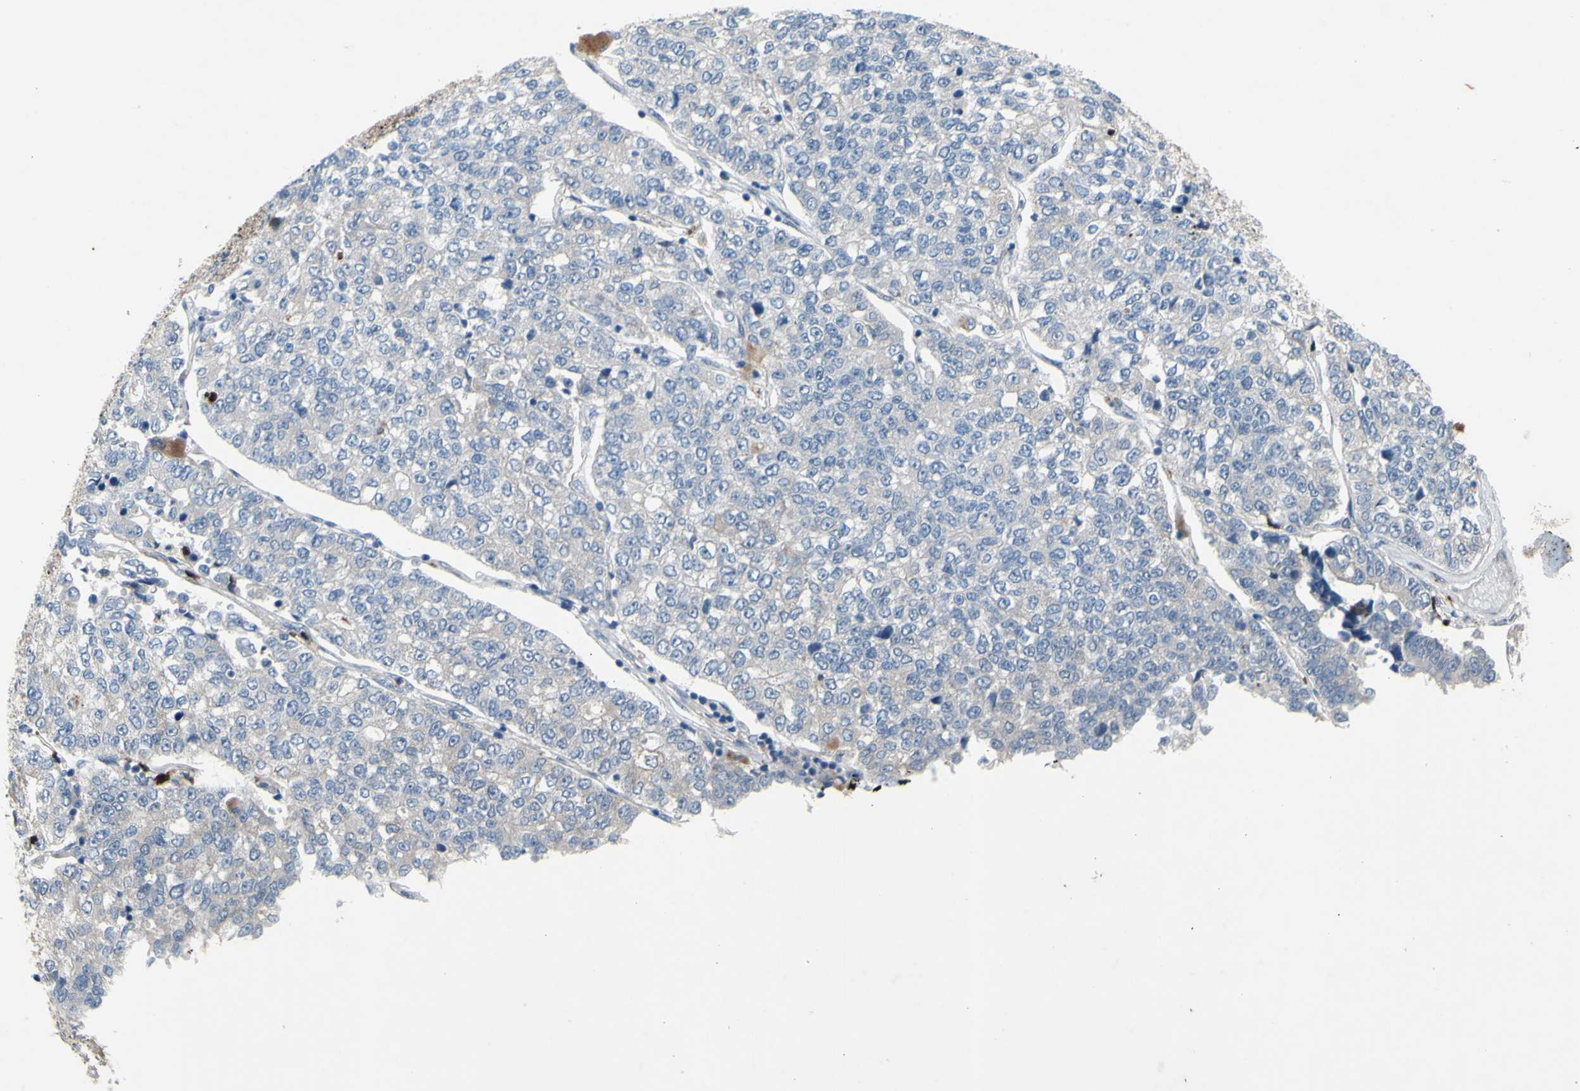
{"staining": {"intensity": "negative", "quantity": "none", "location": "none"}, "tissue": "lung cancer", "cell_type": "Tumor cells", "image_type": "cancer", "snomed": [{"axis": "morphology", "description": "Adenocarcinoma, NOS"}, {"axis": "topography", "description": "Lung"}], "caption": "Protein analysis of lung adenocarcinoma demonstrates no significant expression in tumor cells. The staining was performed using DAB (3,3'-diaminobenzidine) to visualize the protein expression in brown, while the nuclei were stained in blue with hematoxylin (Magnification: 20x).", "gene": "GRAMD2B", "patient": {"sex": "male", "age": 49}}